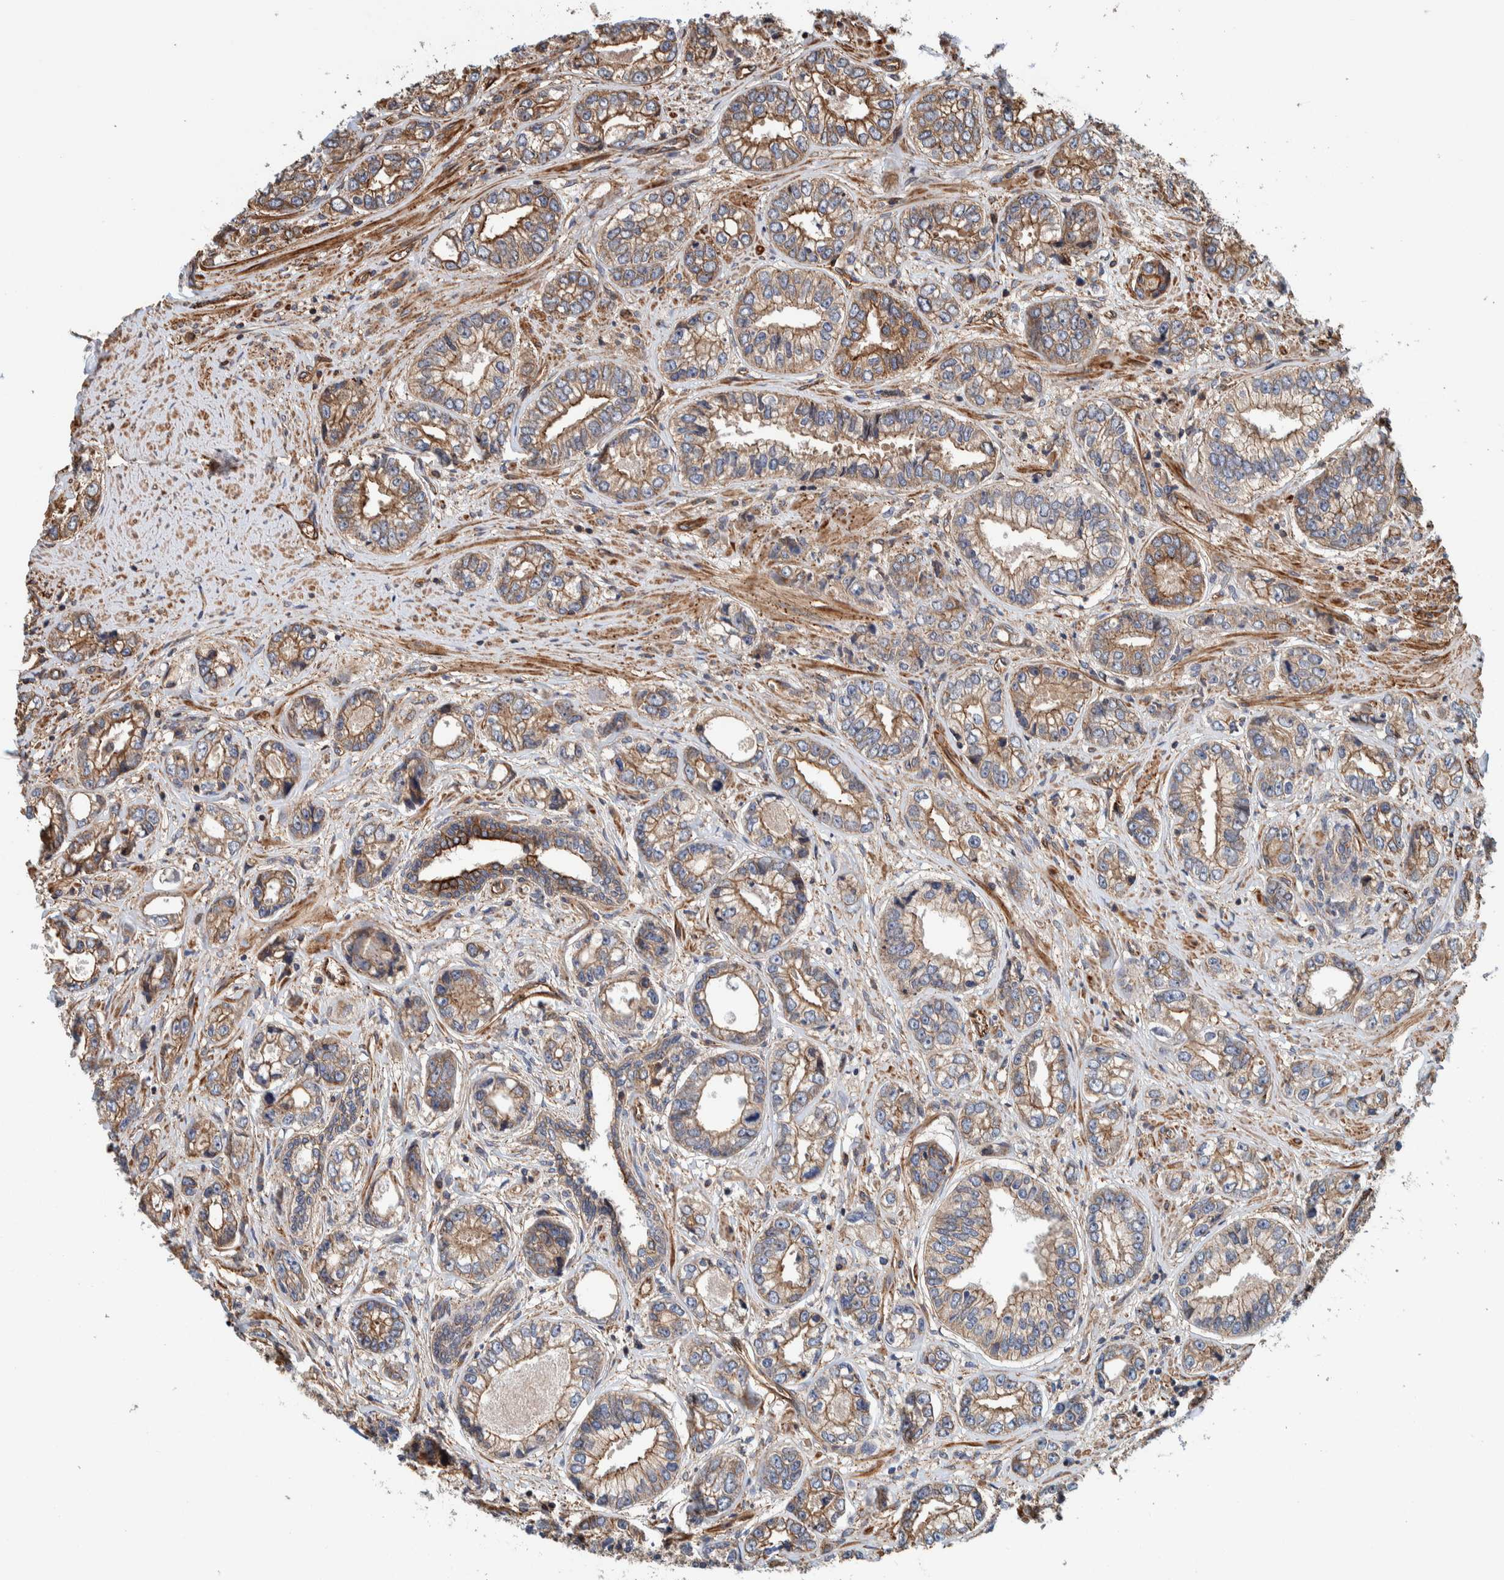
{"staining": {"intensity": "moderate", "quantity": "25%-75%", "location": "cytoplasmic/membranous"}, "tissue": "prostate cancer", "cell_type": "Tumor cells", "image_type": "cancer", "snomed": [{"axis": "morphology", "description": "Adenocarcinoma, High grade"}, {"axis": "topography", "description": "Prostate"}], "caption": "A brown stain highlights moderate cytoplasmic/membranous expression of a protein in prostate adenocarcinoma (high-grade) tumor cells.", "gene": "PKD1L1", "patient": {"sex": "male", "age": 61}}